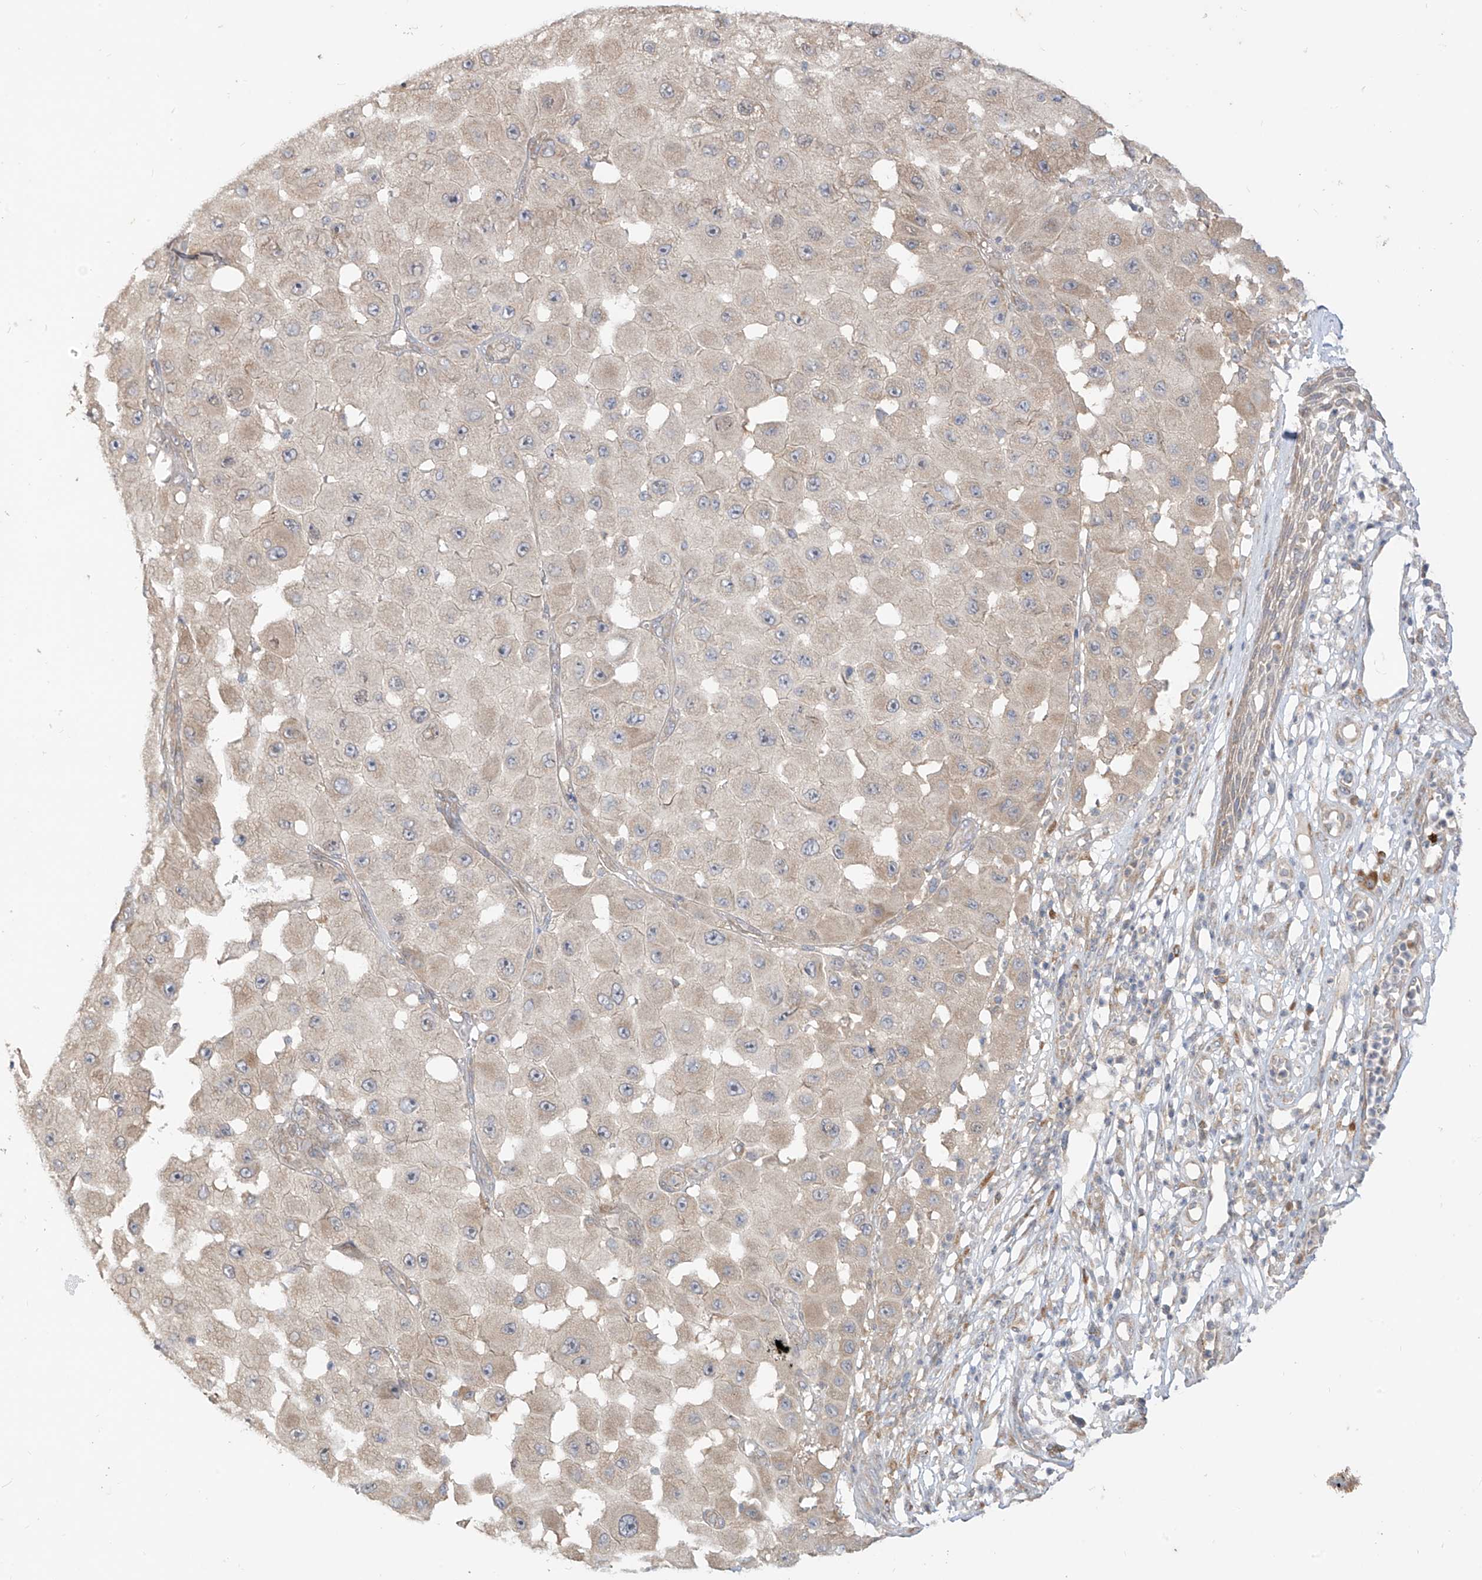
{"staining": {"intensity": "negative", "quantity": "none", "location": "none"}, "tissue": "melanoma", "cell_type": "Tumor cells", "image_type": "cancer", "snomed": [{"axis": "morphology", "description": "Malignant melanoma, NOS"}, {"axis": "topography", "description": "Skin"}], "caption": "DAB immunohistochemical staining of human melanoma demonstrates no significant staining in tumor cells.", "gene": "MTUS2", "patient": {"sex": "female", "age": 81}}